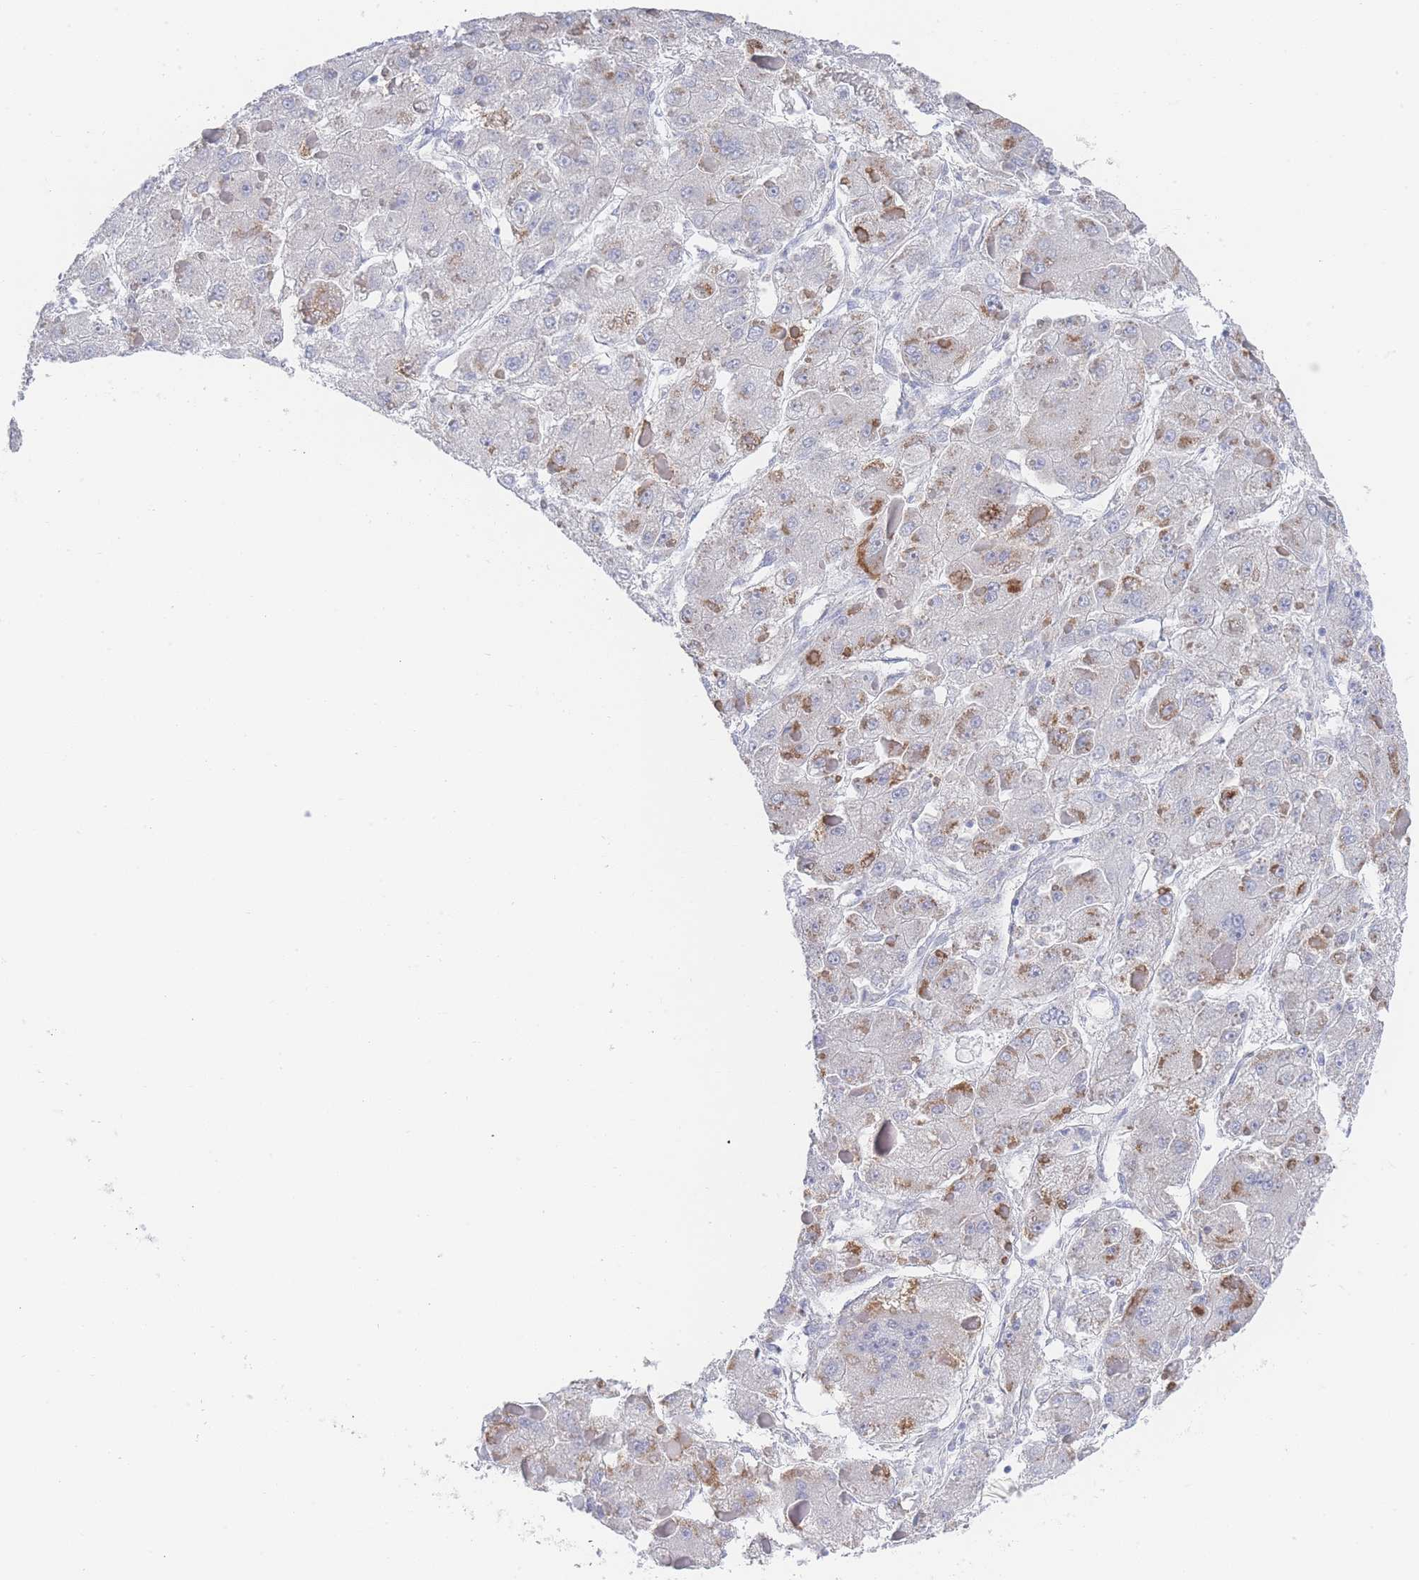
{"staining": {"intensity": "moderate", "quantity": "<25%", "location": "cytoplasmic/membranous"}, "tissue": "liver cancer", "cell_type": "Tumor cells", "image_type": "cancer", "snomed": [{"axis": "morphology", "description": "Carcinoma, Hepatocellular, NOS"}, {"axis": "topography", "description": "Liver"}], "caption": "Brown immunohistochemical staining in human liver cancer (hepatocellular carcinoma) reveals moderate cytoplasmic/membranous positivity in approximately <25% of tumor cells.", "gene": "ZNF142", "patient": {"sex": "female", "age": 73}}